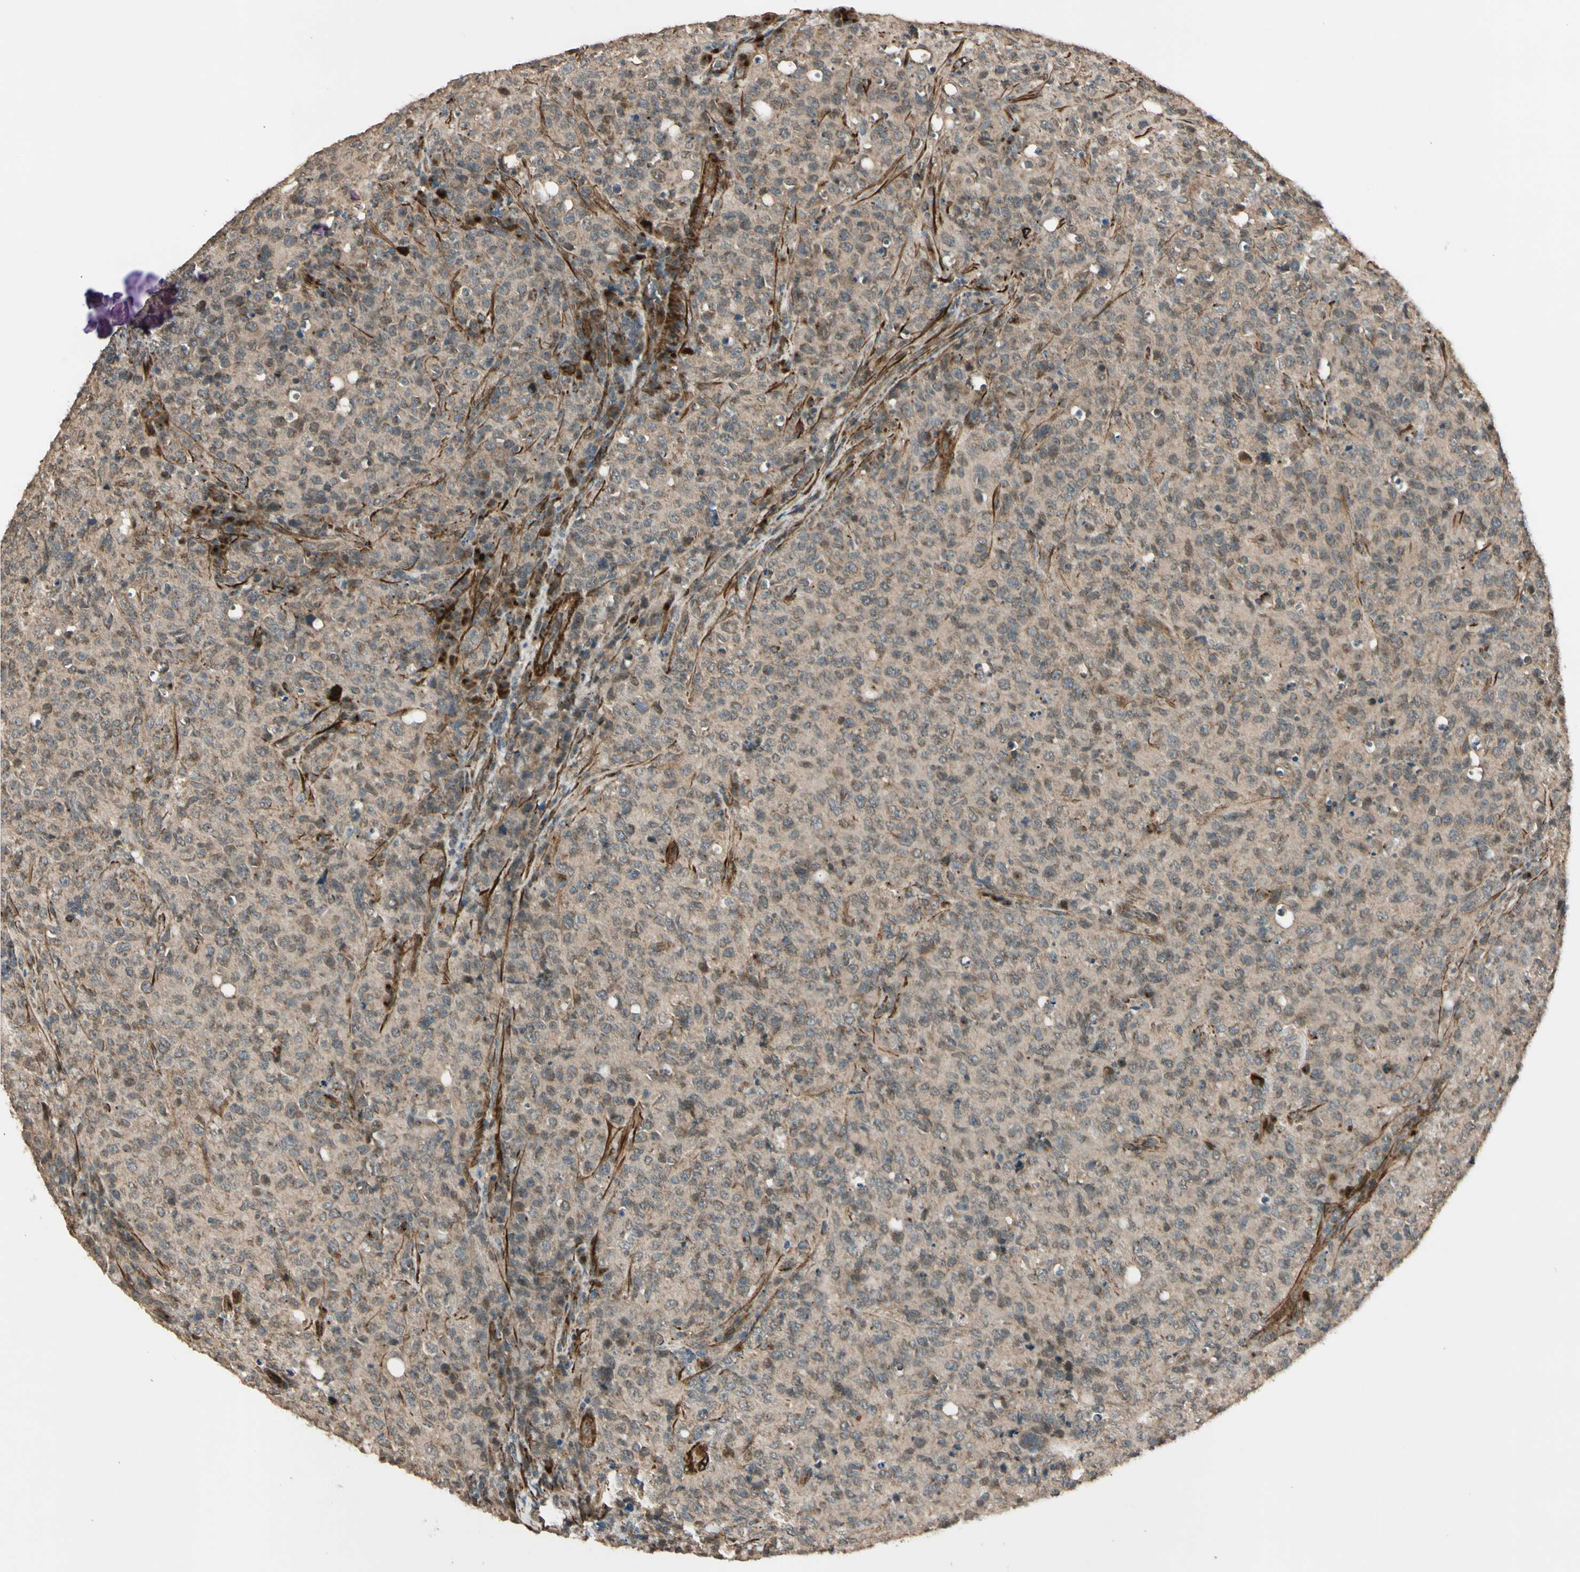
{"staining": {"intensity": "weak", "quantity": ">75%", "location": "cytoplasmic/membranous"}, "tissue": "lymphoma", "cell_type": "Tumor cells", "image_type": "cancer", "snomed": [{"axis": "morphology", "description": "Malignant lymphoma, non-Hodgkin's type, High grade"}, {"axis": "topography", "description": "Tonsil"}], "caption": "IHC image of neoplastic tissue: human lymphoma stained using immunohistochemistry (IHC) shows low levels of weak protein expression localized specifically in the cytoplasmic/membranous of tumor cells, appearing as a cytoplasmic/membranous brown color.", "gene": "GCK", "patient": {"sex": "female", "age": 36}}